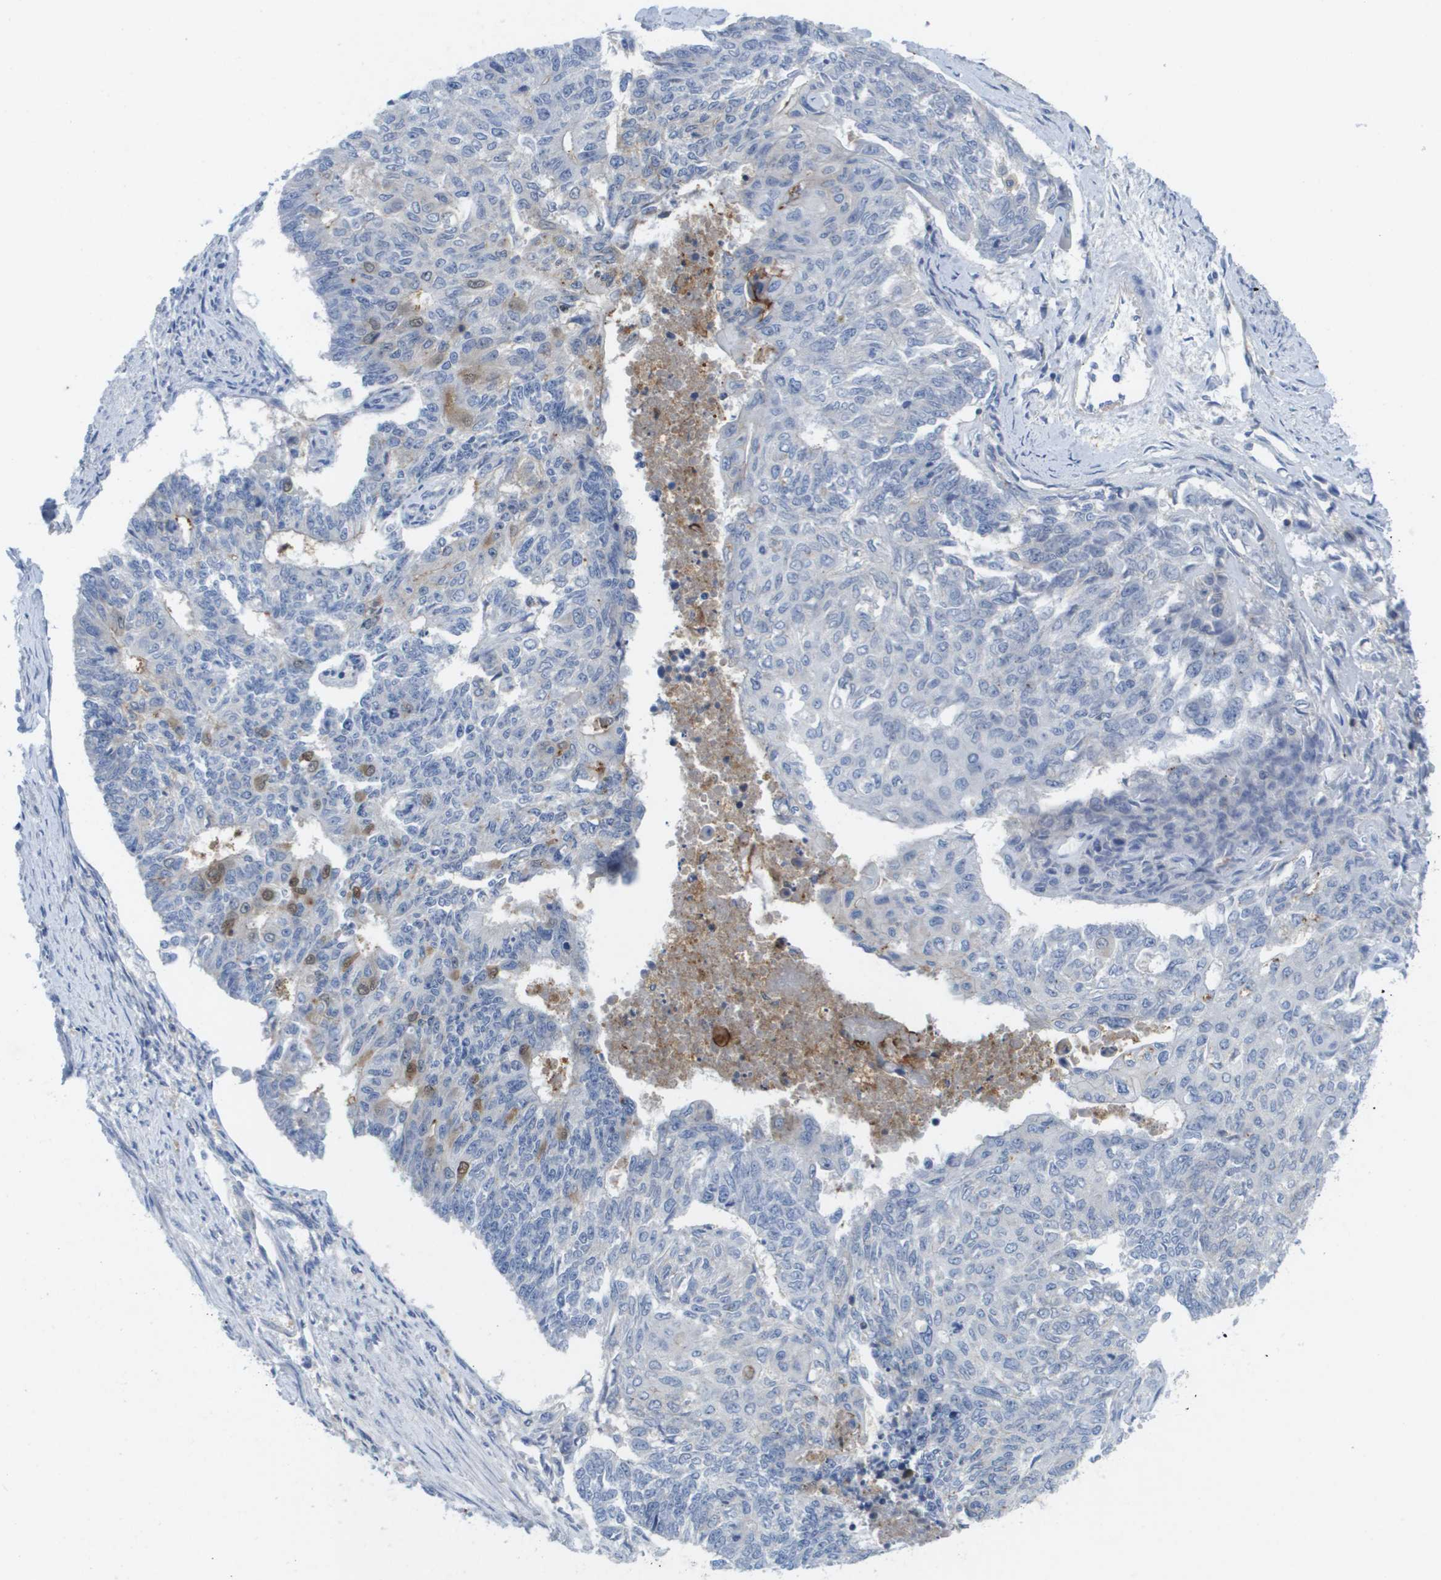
{"staining": {"intensity": "weak", "quantity": "<25%", "location": "nuclear"}, "tissue": "endometrial cancer", "cell_type": "Tumor cells", "image_type": "cancer", "snomed": [{"axis": "morphology", "description": "Adenocarcinoma, NOS"}, {"axis": "topography", "description": "Endometrium"}], "caption": "A histopathology image of human endometrial cancer (adenocarcinoma) is negative for staining in tumor cells.", "gene": "LIPG", "patient": {"sex": "female", "age": 32}}